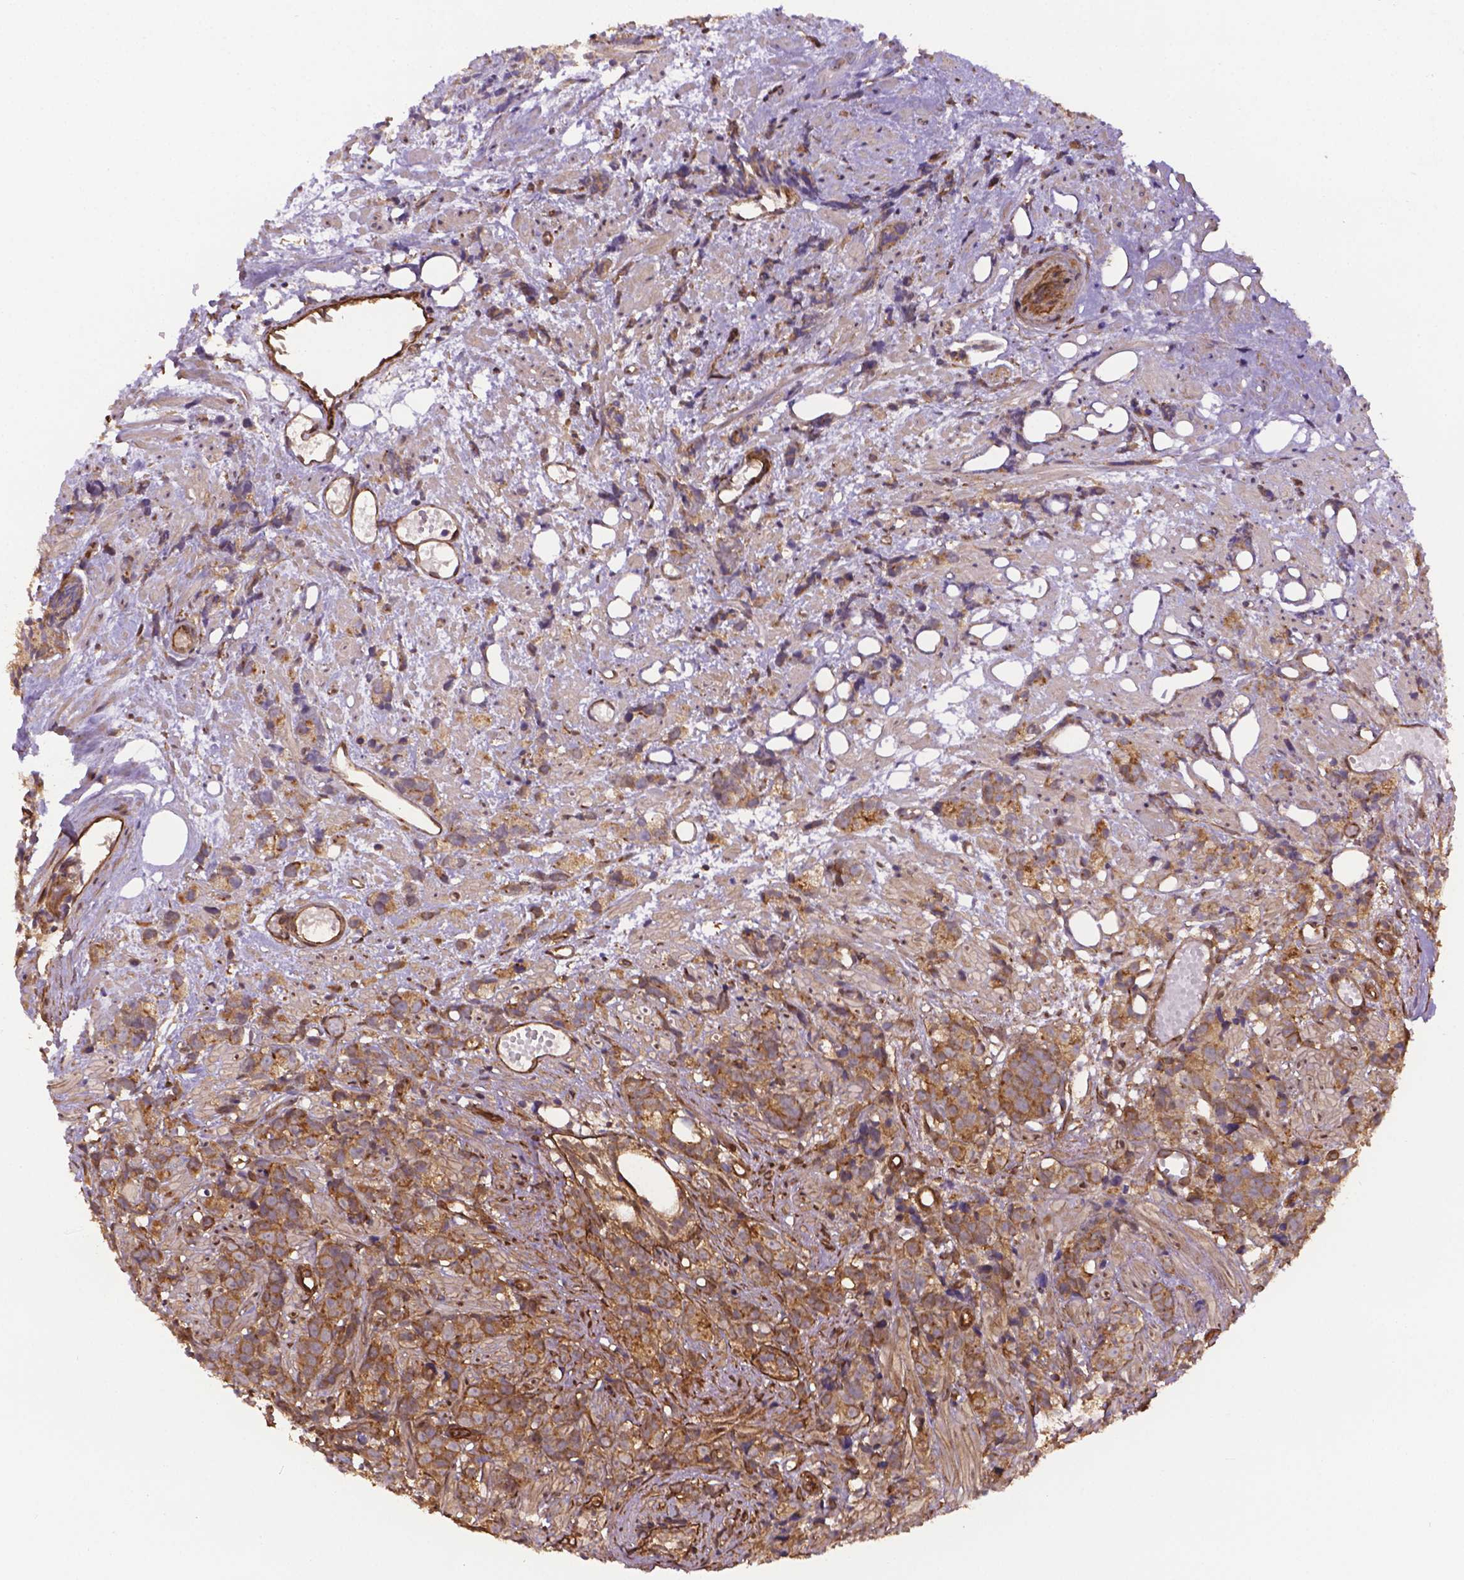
{"staining": {"intensity": "moderate", "quantity": ">75%", "location": "cytoplasmic/membranous"}, "tissue": "prostate cancer", "cell_type": "Tumor cells", "image_type": "cancer", "snomed": [{"axis": "morphology", "description": "Adenocarcinoma, High grade"}, {"axis": "topography", "description": "Prostate"}], "caption": "IHC histopathology image of neoplastic tissue: prostate adenocarcinoma (high-grade) stained using immunohistochemistry (IHC) shows medium levels of moderate protein expression localized specifically in the cytoplasmic/membranous of tumor cells, appearing as a cytoplasmic/membranous brown color.", "gene": "YAP1", "patient": {"sex": "male", "age": 81}}